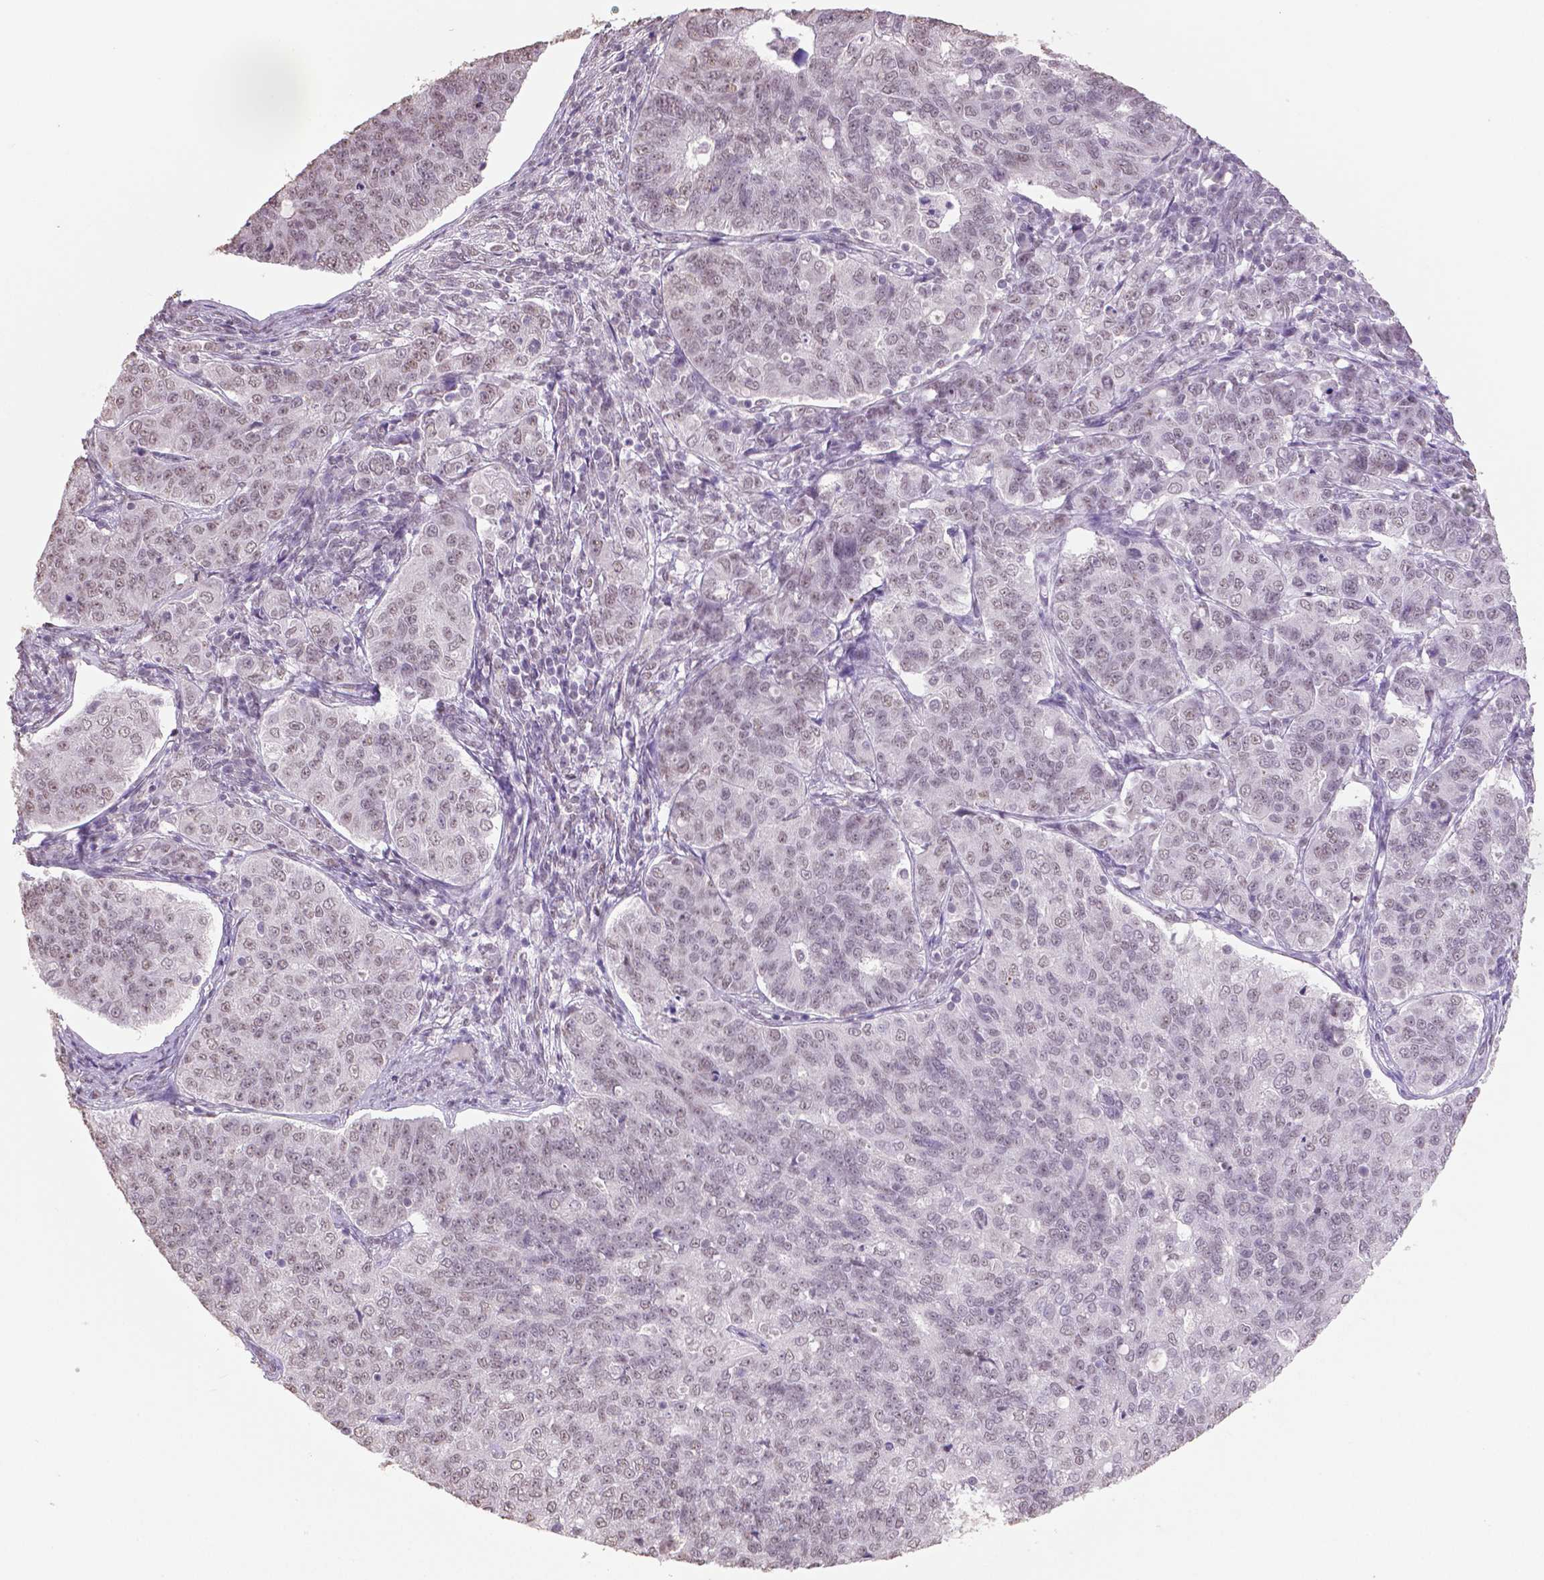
{"staining": {"intensity": "negative", "quantity": "none", "location": "none"}, "tissue": "endometrial cancer", "cell_type": "Tumor cells", "image_type": "cancer", "snomed": [{"axis": "morphology", "description": "Adenocarcinoma, NOS"}, {"axis": "topography", "description": "Endometrium"}], "caption": "Immunohistochemical staining of adenocarcinoma (endometrial) exhibits no significant expression in tumor cells.", "gene": "IGF2BP1", "patient": {"sex": "female", "age": 43}}